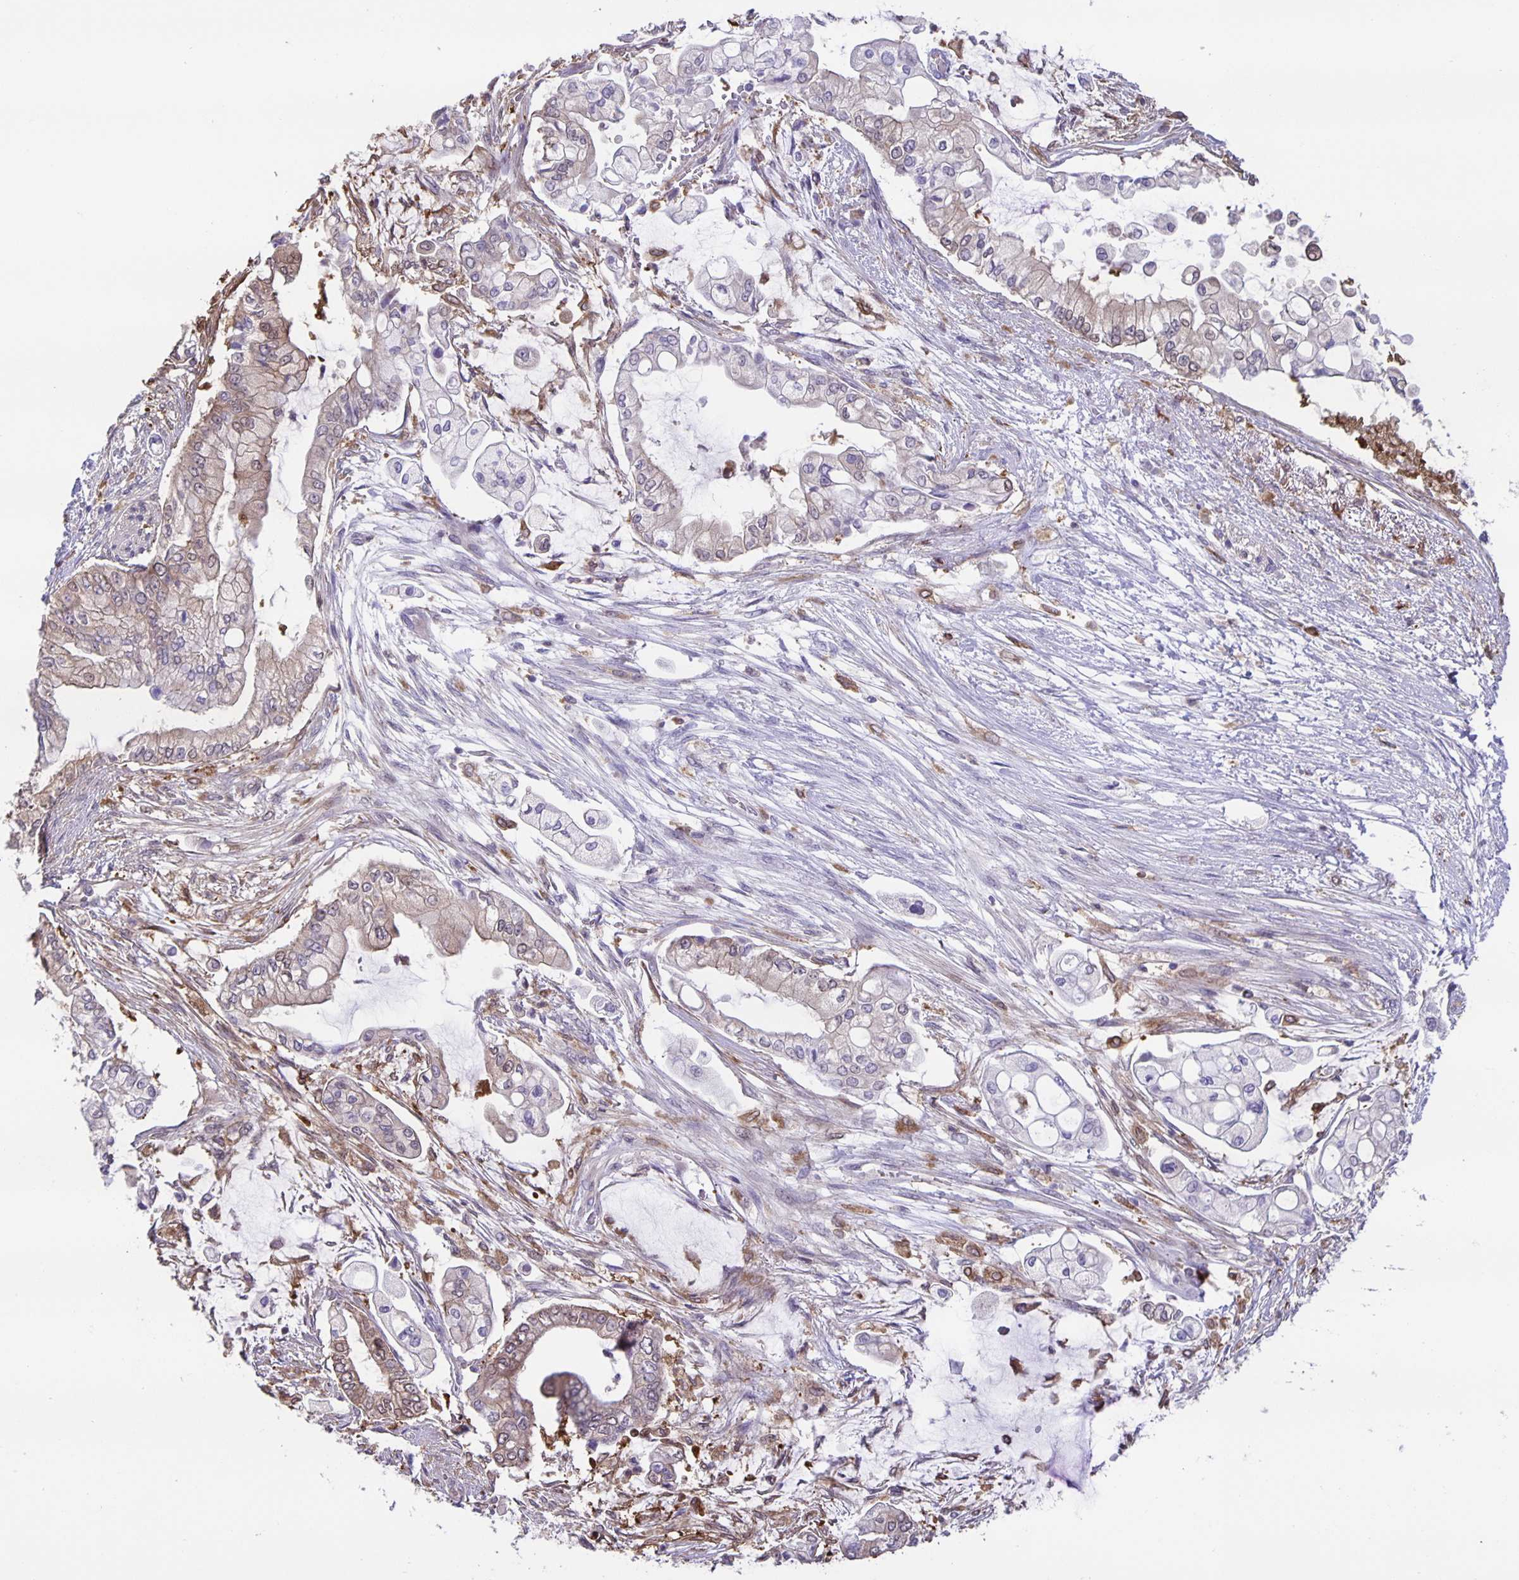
{"staining": {"intensity": "weak", "quantity": "<25%", "location": "cytoplasmic/membranous"}, "tissue": "pancreatic cancer", "cell_type": "Tumor cells", "image_type": "cancer", "snomed": [{"axis": "morphology", "description": "Adenocarcinoma, NOS"}, {"axis": "topography", "description": "Pancreas"}], "caption": "The immunohistochemistry (IHC) histopathology image has no significant expression in tumor cells of pancreatic cancer (adenocarcinoma) tissue.", "gene": "MARCHF6", "patient": {"sex": "female", "age": 69}}